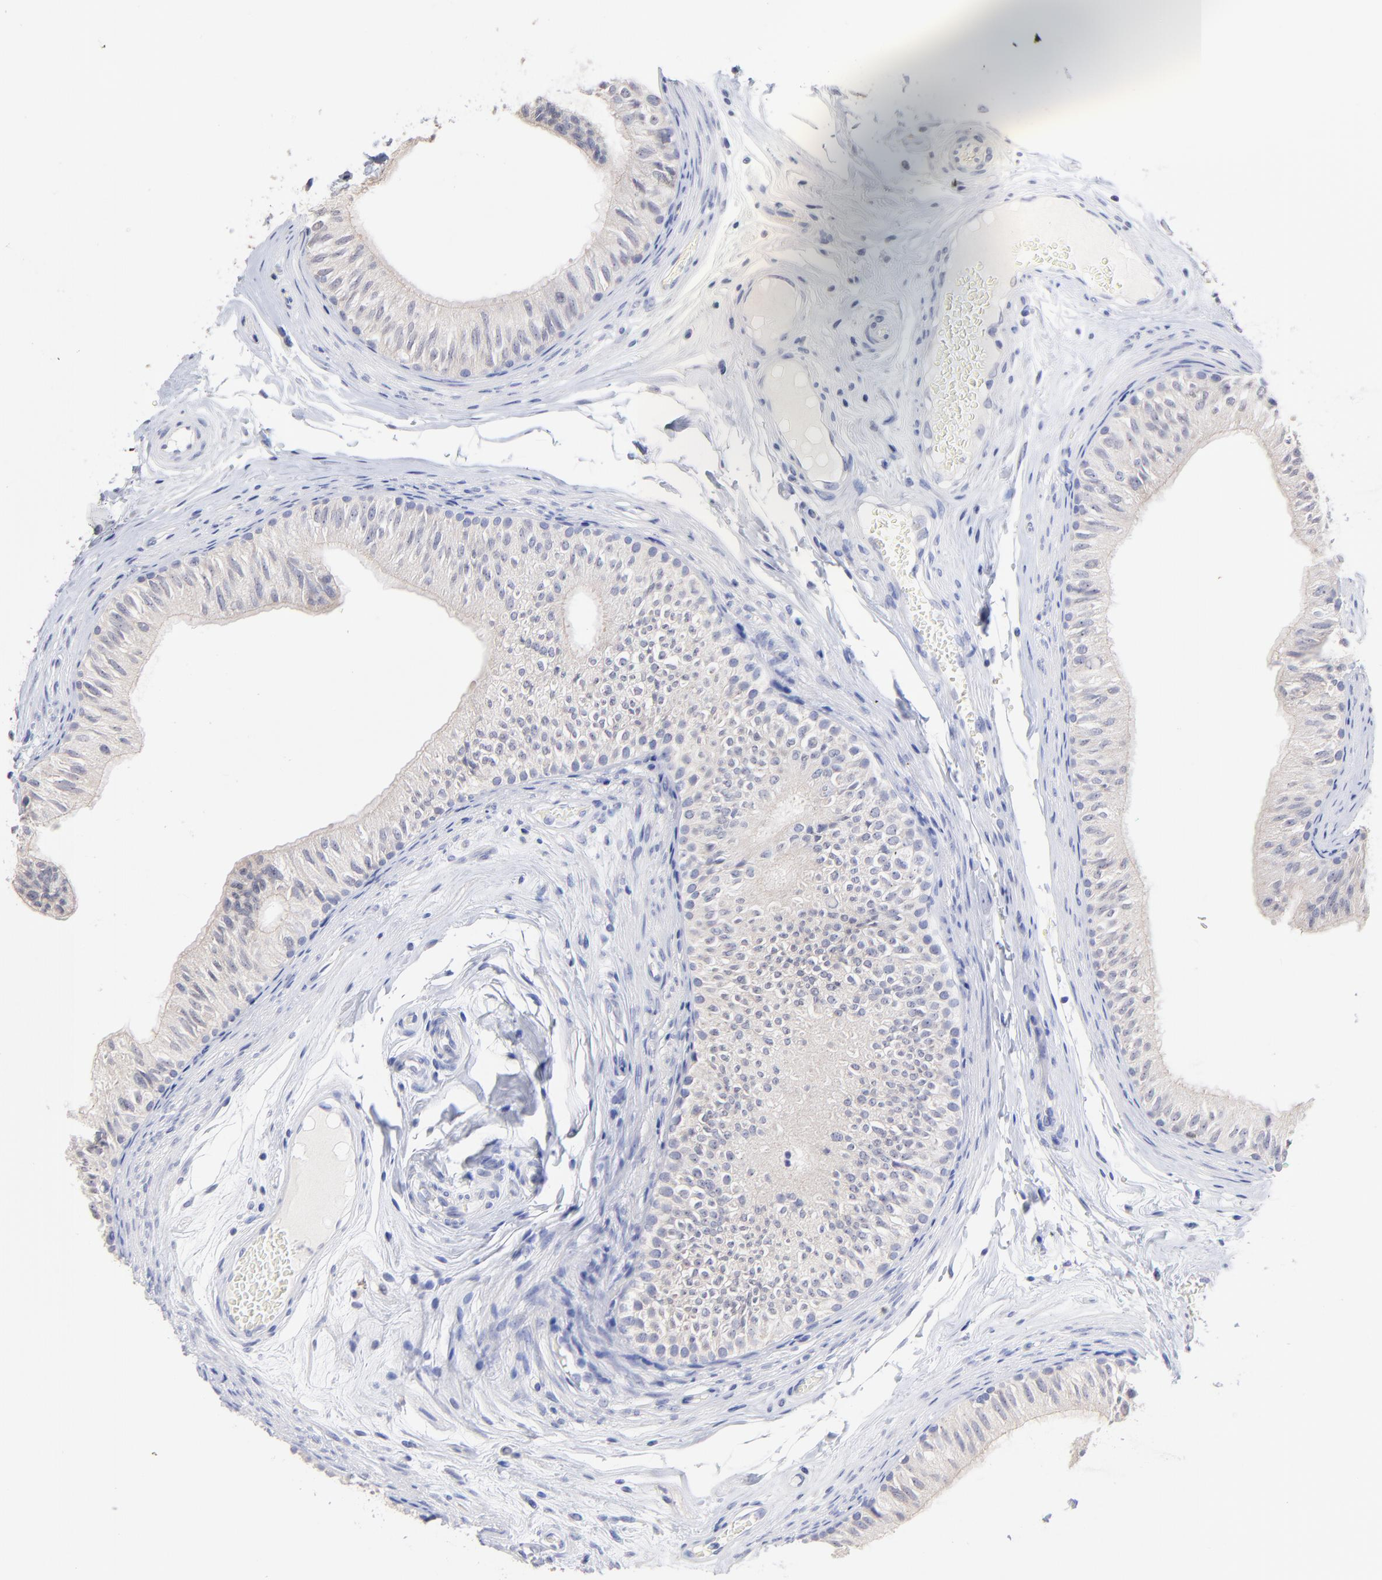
{"staining": {"intensity": "weak", "quantity": "<25%", "location": "cytoplasmic/membranous"}, "tissue": "epididymis", "cell_type": "Glandular cells", "image_type": "normal", "snomed": [{"axis": "morphology", "description": "Normal tissue, NOS"}, {"axis": "topography", "description": "Testis"}, {"axis": "topography", "description": "Epididymis"}], "caption": "A micrograph of human epididymis is negative for staining in glandular cells.", "gene": "CFAP57", "patient": {"sex": "male", "age": 36}}